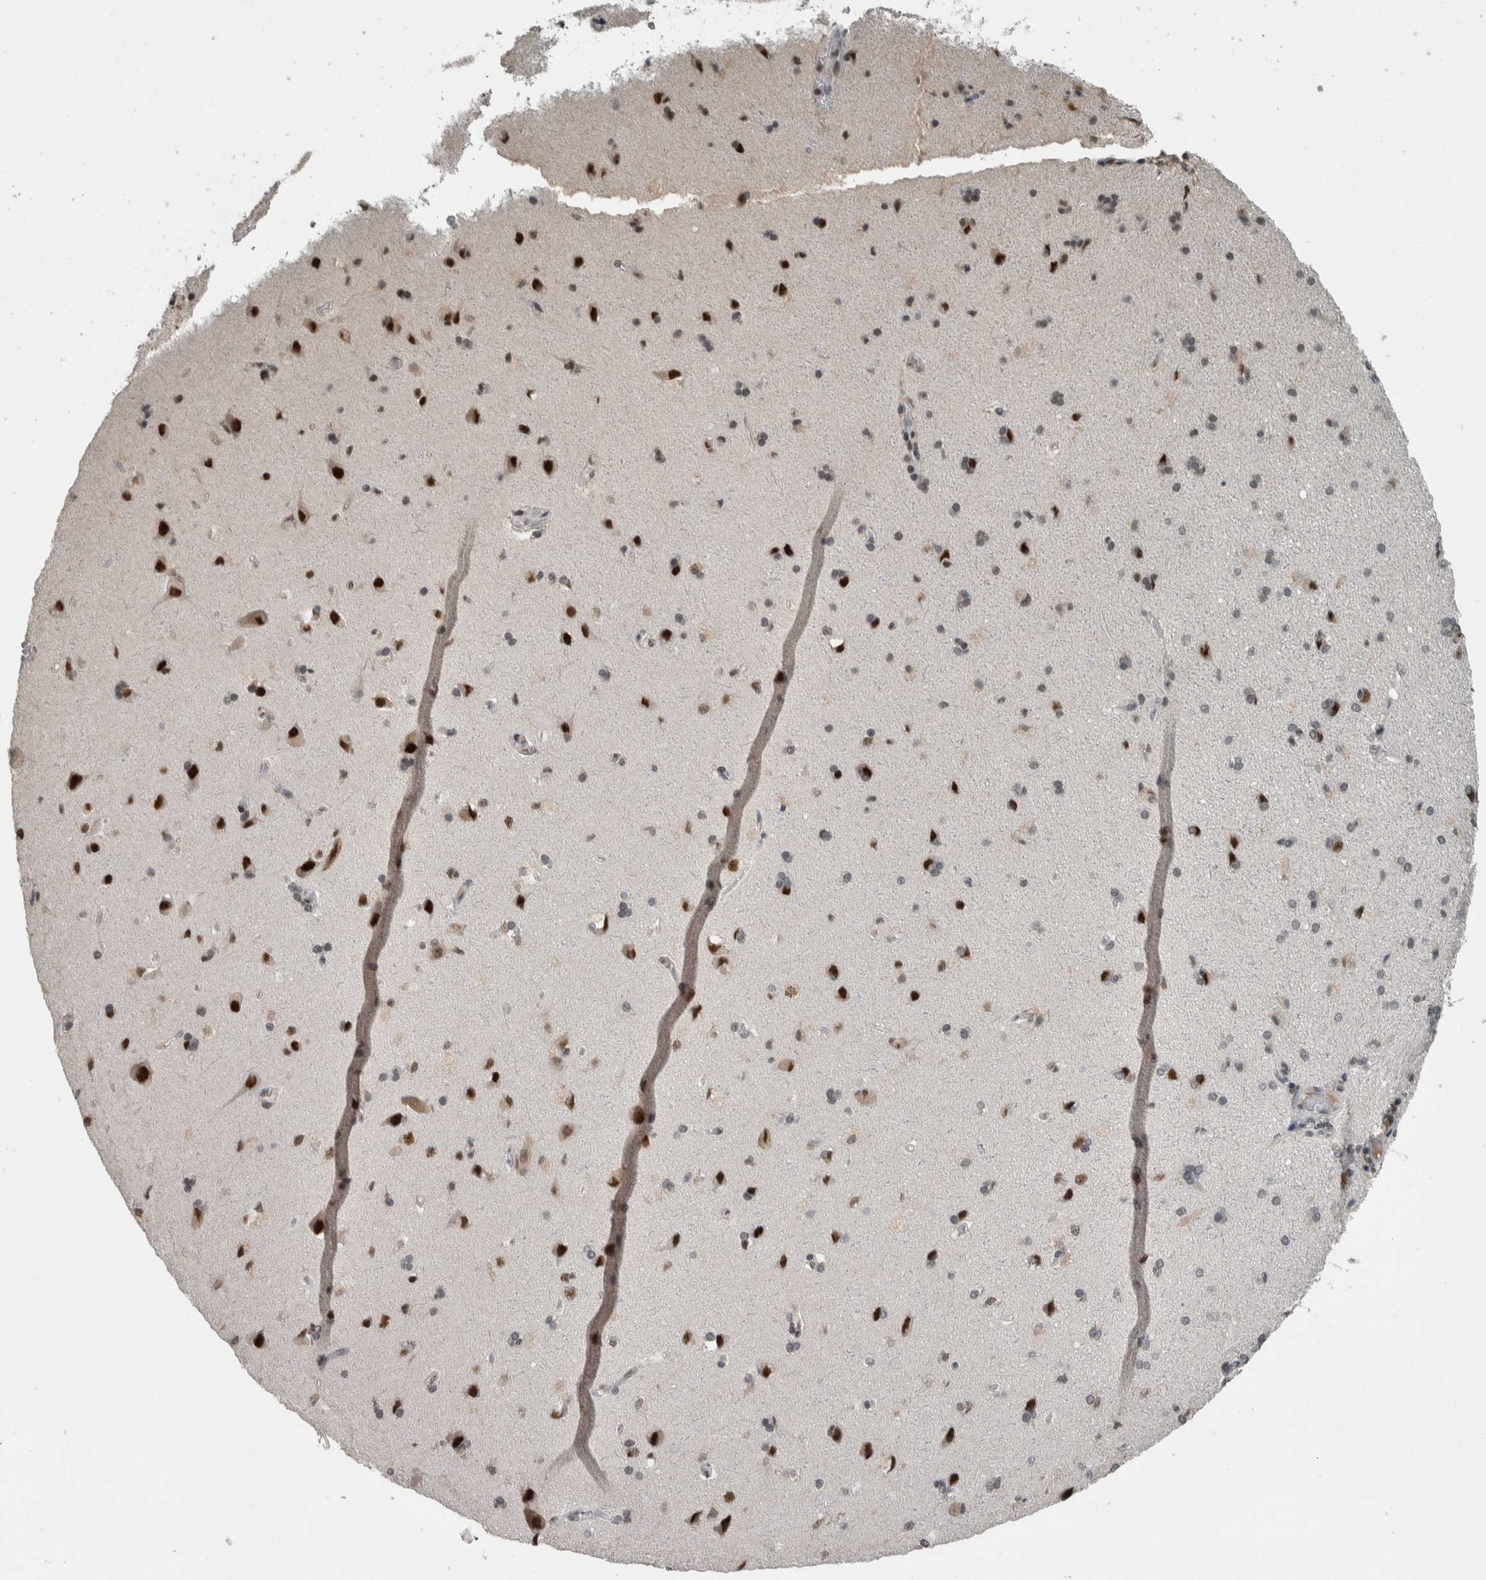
{"staining": {"intensity": "weak", "quantity": "25%-75%", "location": "nuclear"}, "tissue": "cerebral cortex", "cell_type": "Endothelial cells", "image_type": "normal", "snomed": [{"axis": "morphology", "description": "Normal tissue, NOS"}, {"axis": "topography", "description": "Cerebral cortex"}], "caption": "Protein analysis of benign cerebral cortex shows weak nuclear positivity in approximately 25%-75% of endothelial cells. The staining was performed using DAB (3,3'-diaminobenzidine) to visualize the protein expression in brown, while the nuclei were stained in blue with hematoxylin (Magnification: 20x).", "gene": "DDX42", "patient": {"sex": "male", "age": 62}}